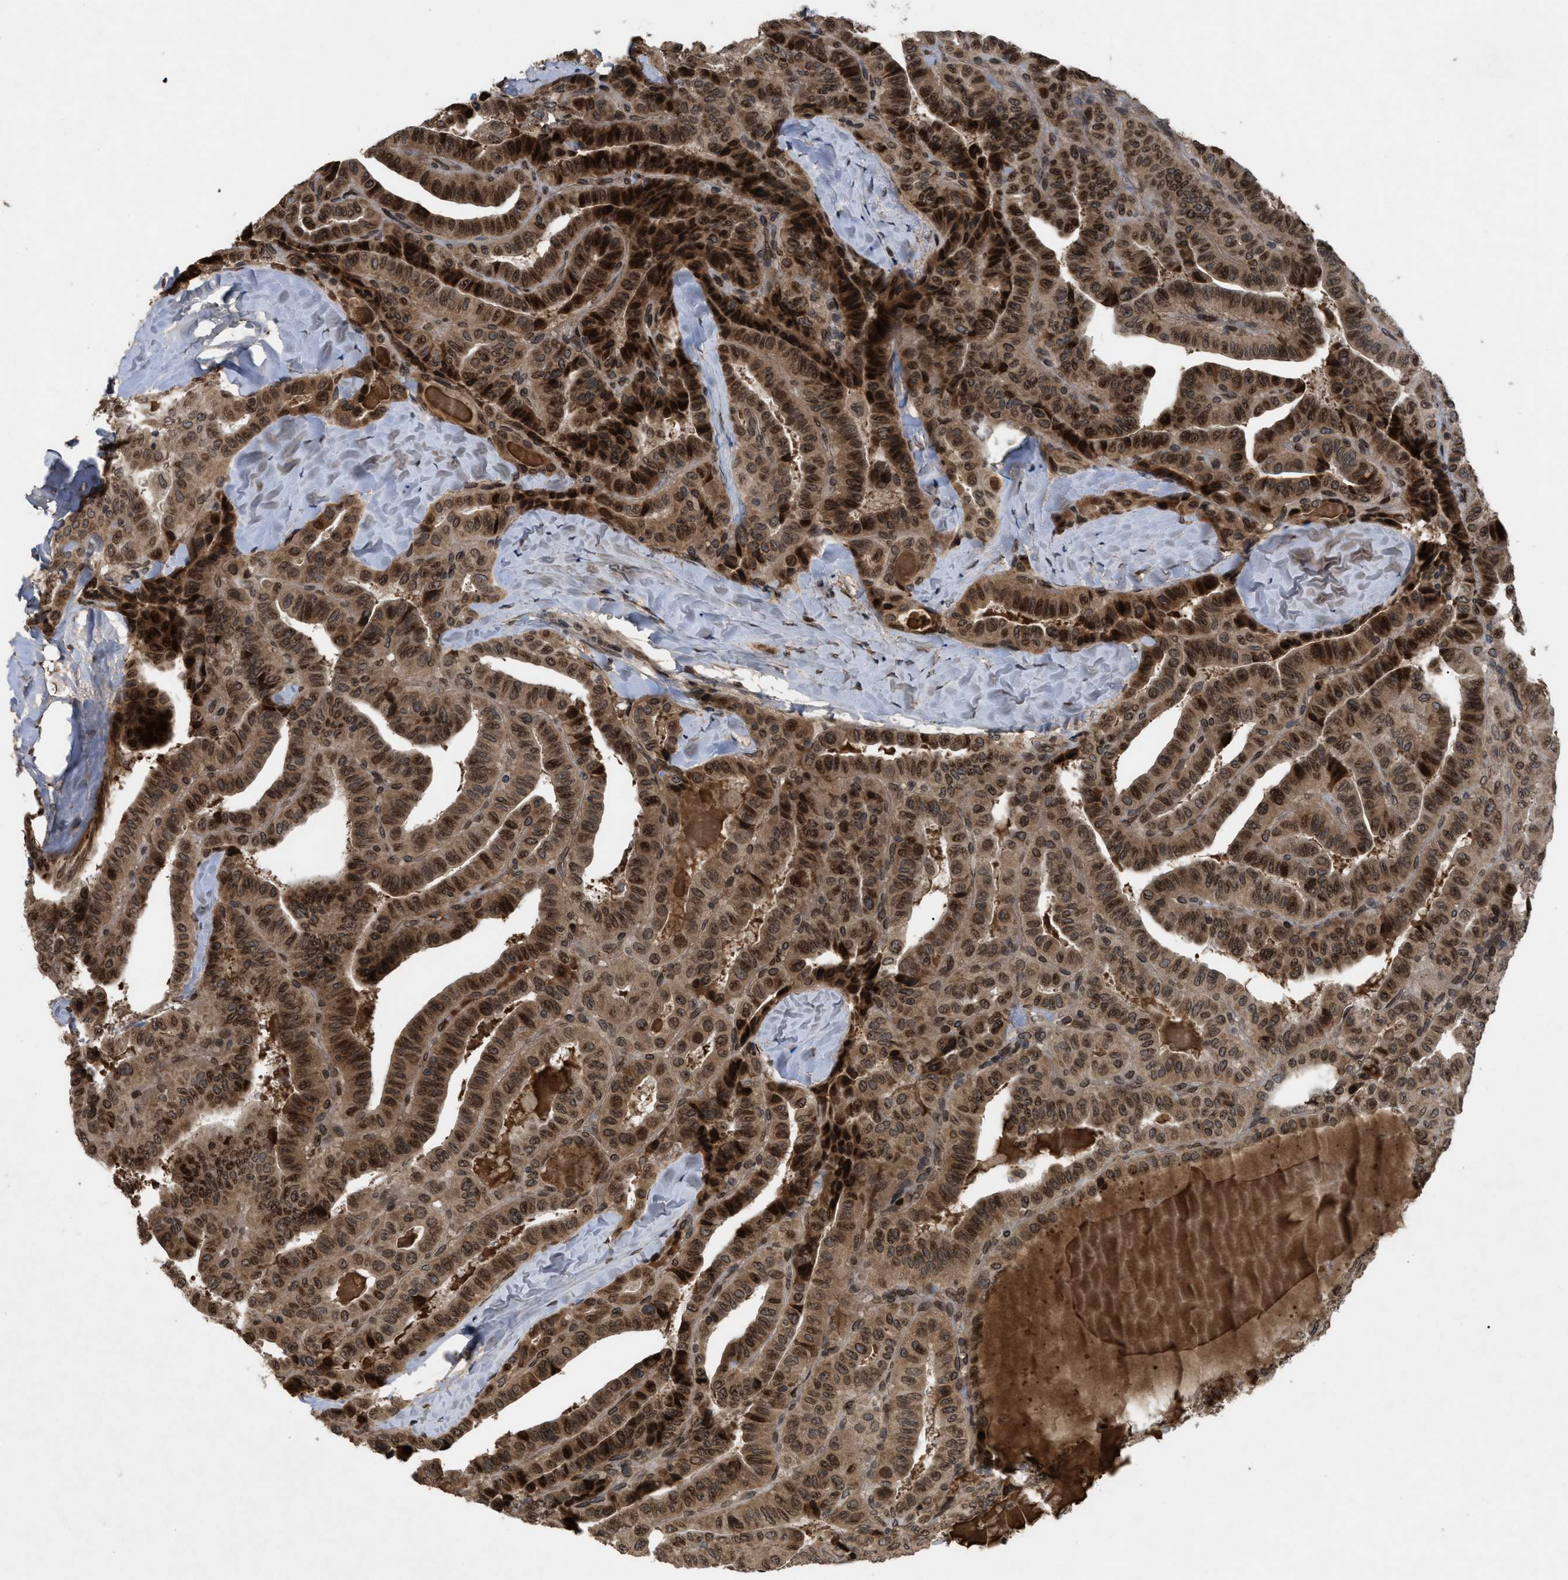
{"staining": {"intensity": "strong", "quantity": ">75%", "location": "cytoplasmic/membranous,nuclear"}, "tissue": "thyroid cancer", "cell_type": "Tumor cells", "image_type": "cancer", "snomed": [{"axis": "morphology", "description": "Papillary adenocarcinoma, NOS"}, {"axis": "topography", "description": "Thyroid gland"}], "caption": "Thyroid papillary adenocarcinoma stained with immunohistochemistry (IHC) reveals strong cytoplasmic/membranous and nuclear staining in about >75% of tumor cells.", "gene": "CRY1", "patient": {"sex": "male", "age": 77}}